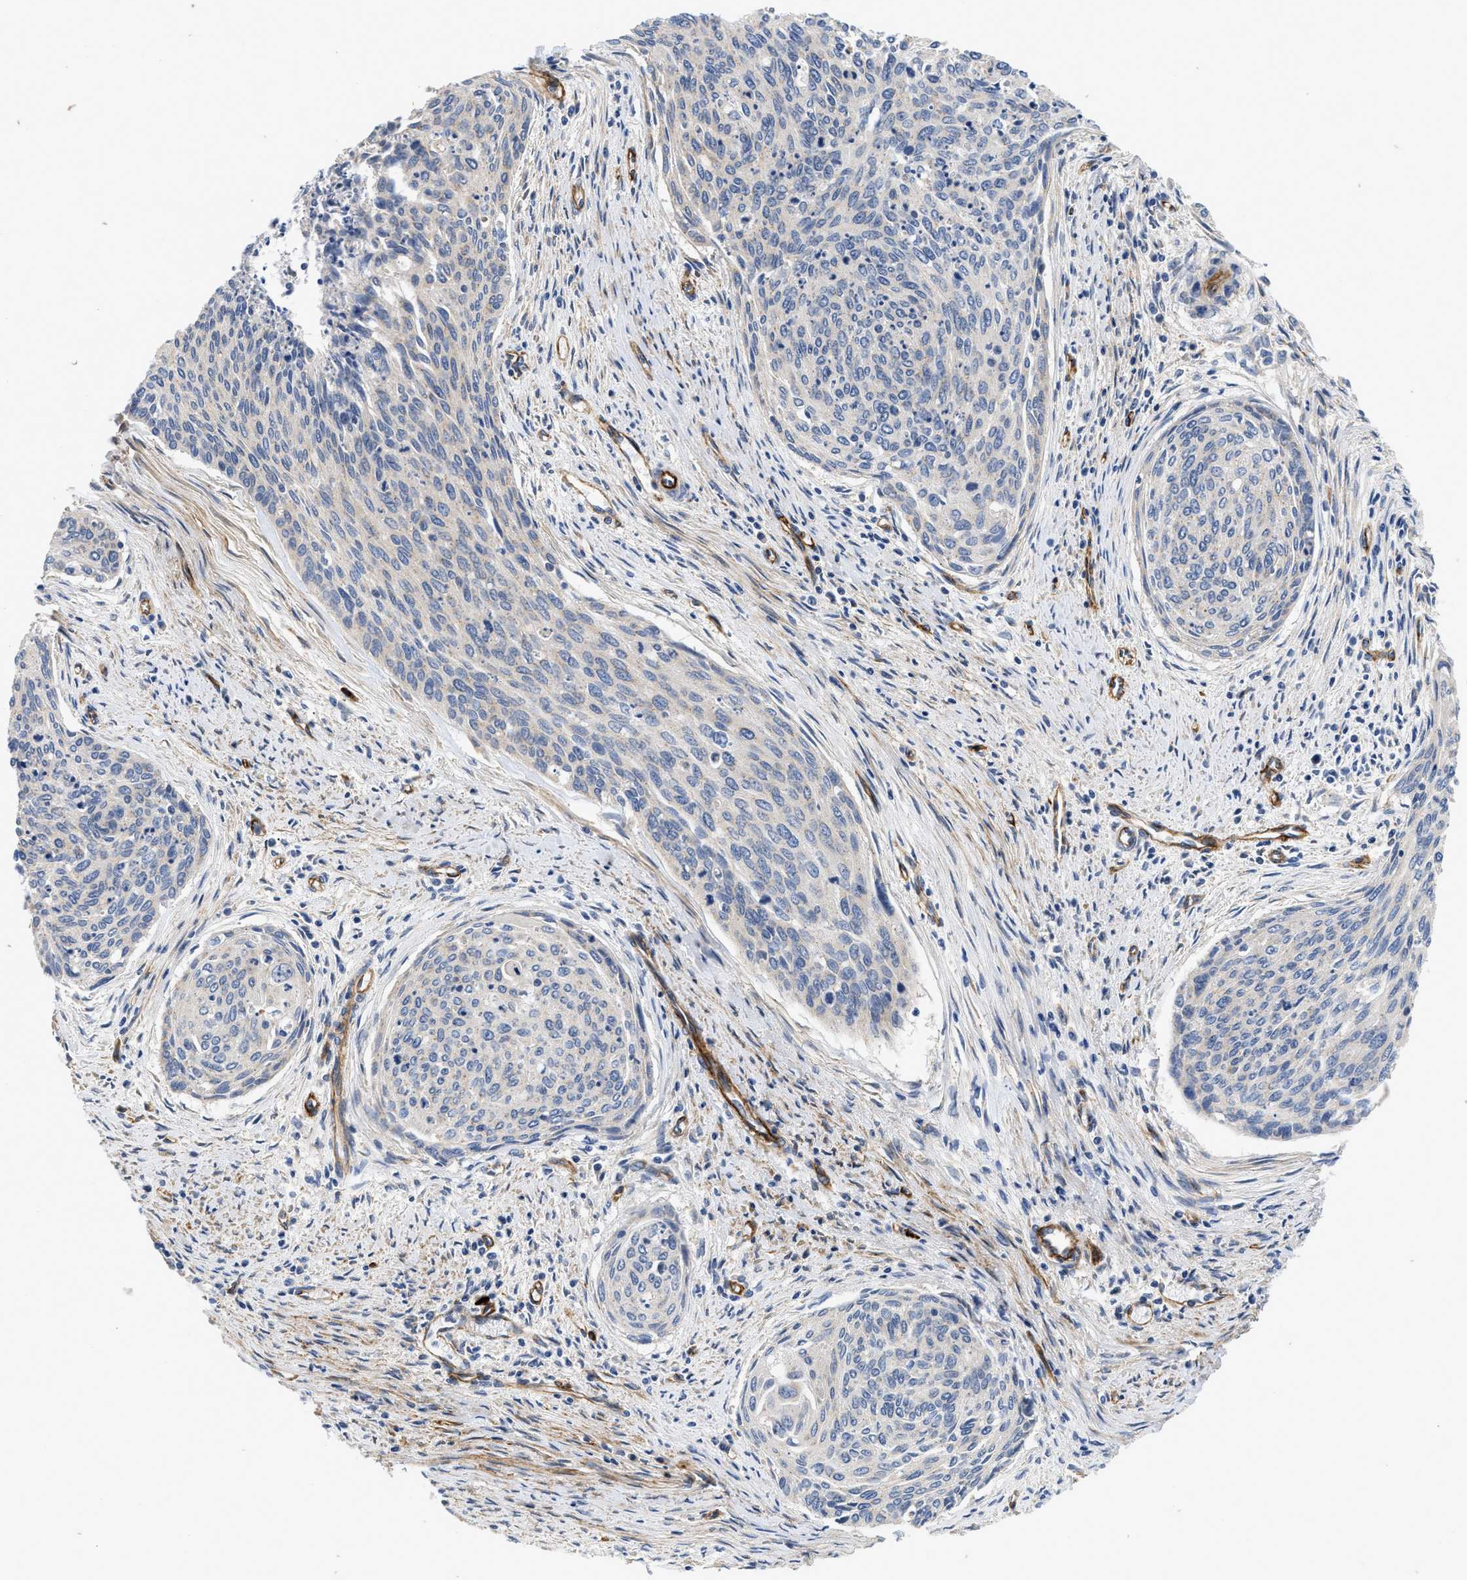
{"staining": {"intensity": "weak", "quantity": "<25%", "location": "cytoplasmic/membranous"}, "tissue": "cervical cancer", "cell_type": "Tumor cells", "image_type": "cancer", "snomed": [{"axis": "morphology", "description": "Squamous cell carcinoma, NOS"}, {"axis": "topography", "description": "Cervix"}], "caption": "Protein analysis of cervical squamous cell carcinoma exhibits no significant staining in tumor cells.", "gene": "NME6", "patient": {"sex": "female", "age": 55}}